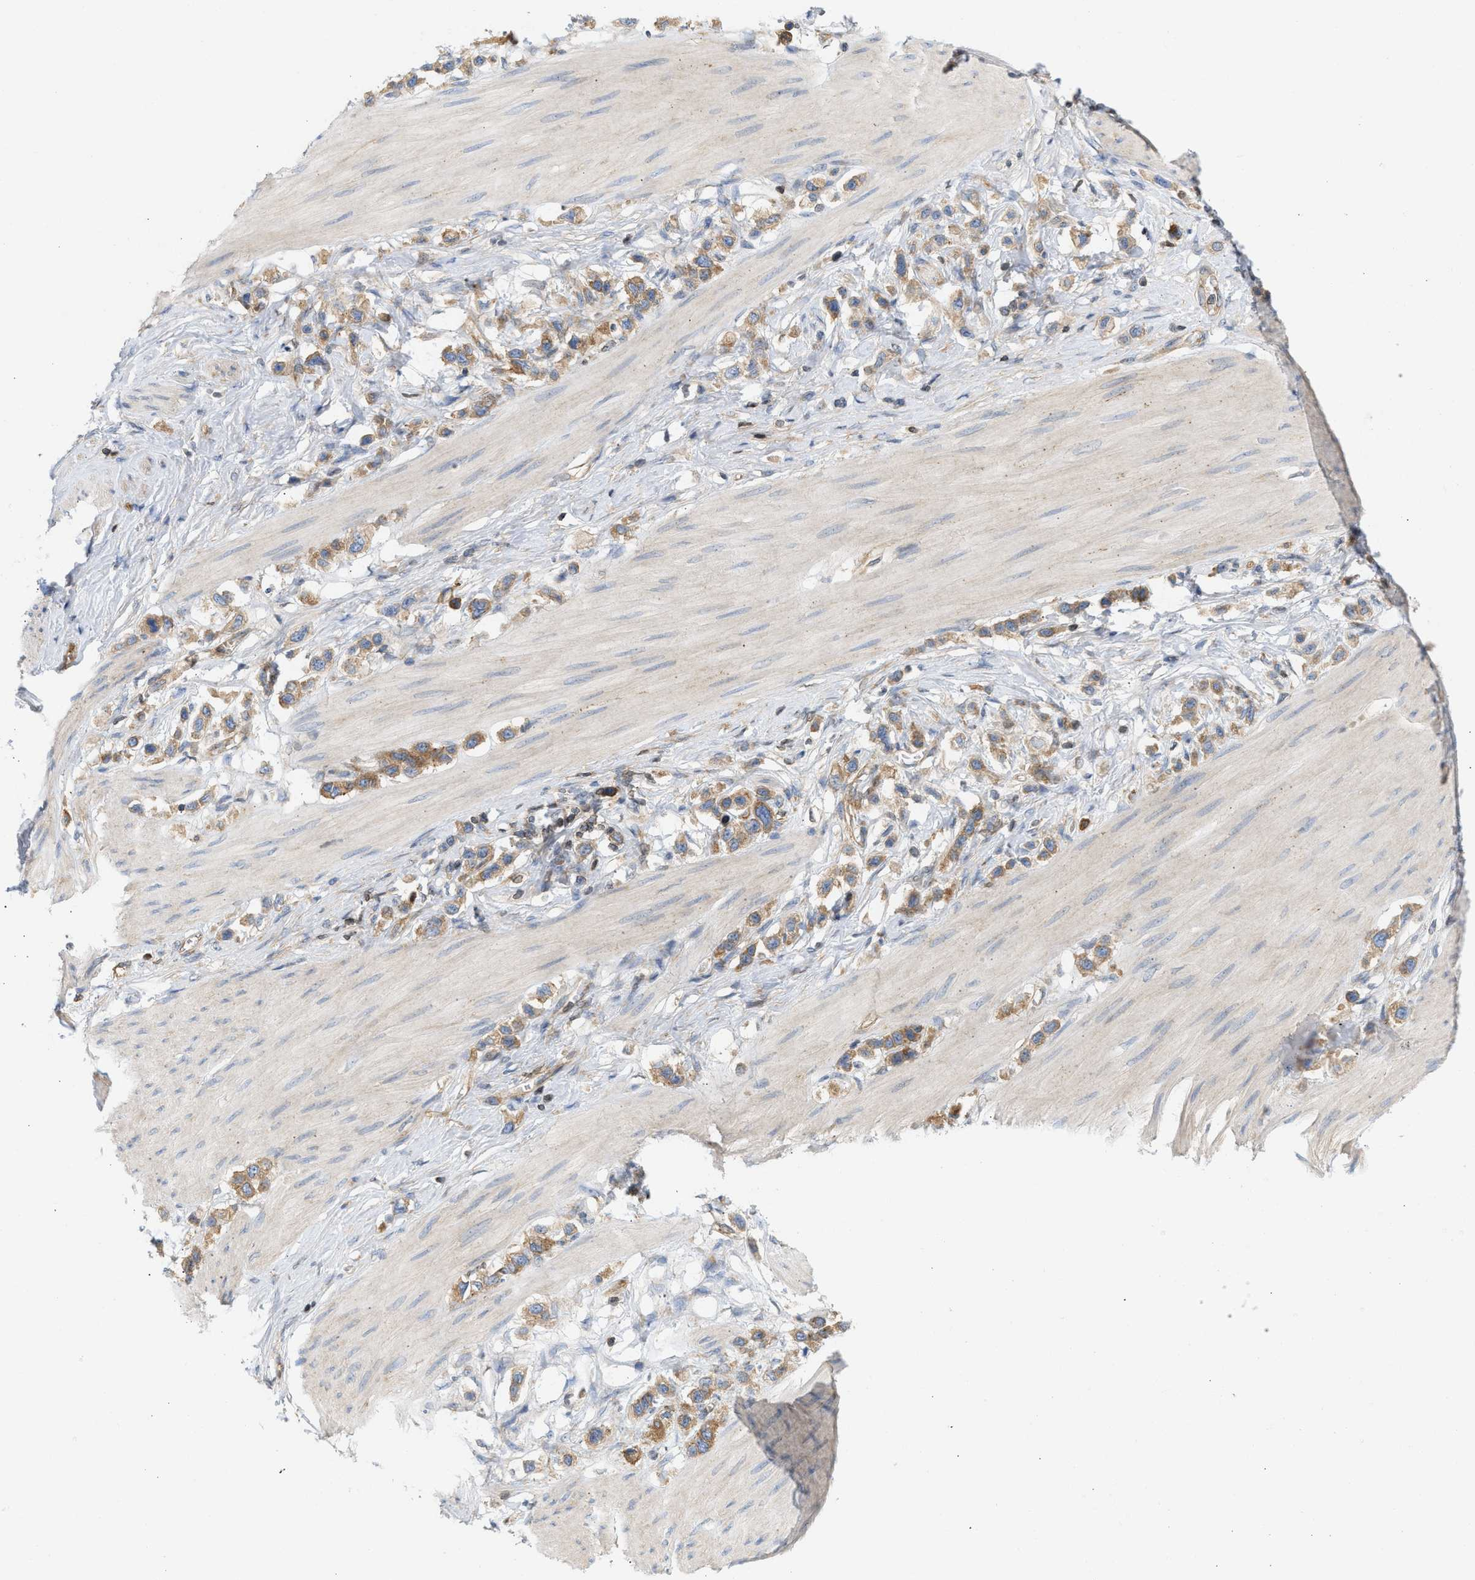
{"staining": {"intensity": "moderate", "quantity": ">75%", "location": "cytoplasmic/membranous"}, "tissue": "stomach cancer", "cell_type": "Tumor cells", "image_type": "cancer", "snomed": [{"axis": "morphology", "description": "Adenocarcinoma, NOS"}, {"axis": "topography", "description": "Stomach"}], "caption": "Human stomach cancer stained with a protein marker reveals moderate staining in tumor cells.", "gene": "STRN", "patient": {"sex": "female", "age": 65}}